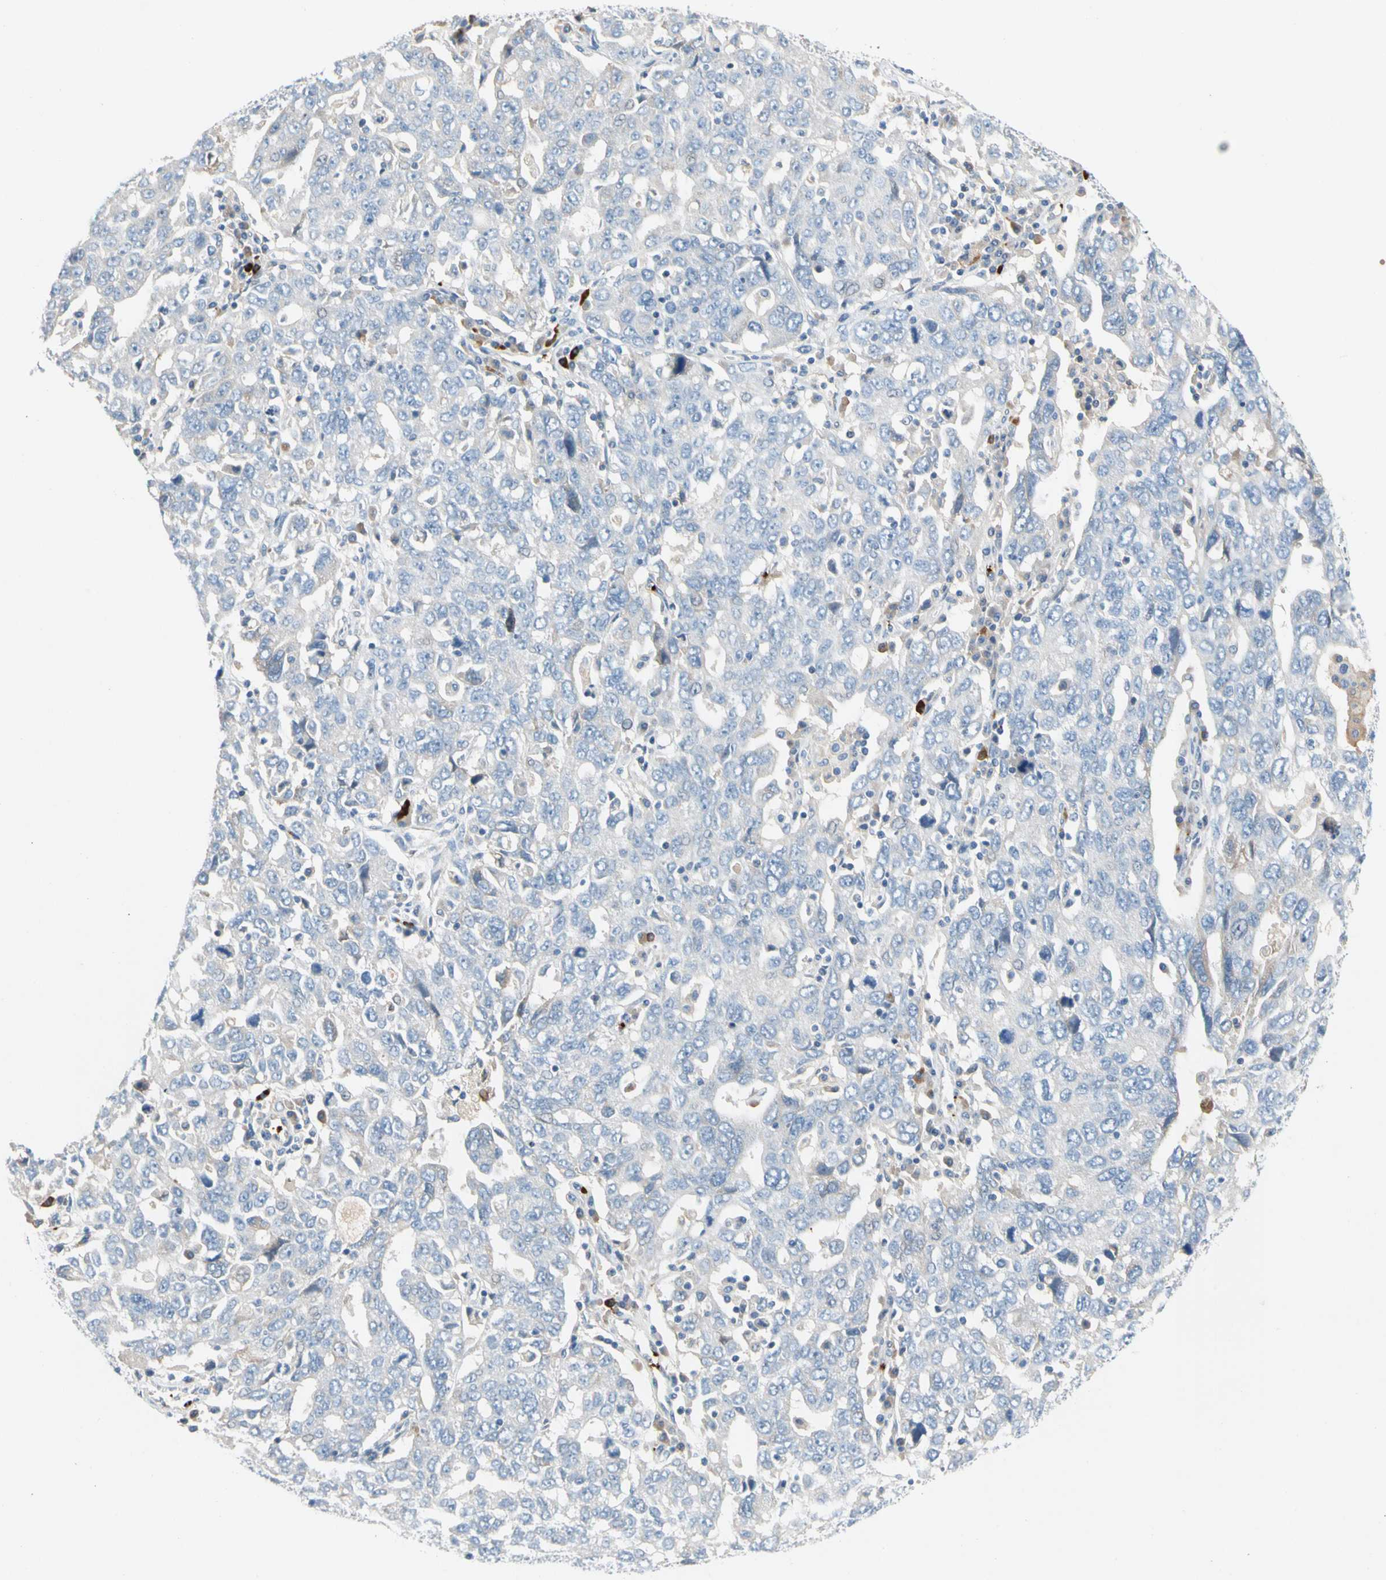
{"staining": {"intensity": "negative", "quantity": "none", "location": "none"}, "tissue": "ovarian cancer", "cell_type": "Tumor cells", "image_type": "cancer", "snomed": [{"axis": "morphology", "description": "Carcinoma, endometroid"}, {"axis": "topography", "description": "Ovary"}], "caption": "Immunohistochemistry (IHC) micrograph of human endometroid carcinoma (ovarian) stained for a protein (brown), which displays no staining in tumor cells.", "gene": "PPBP", "patient": {"sex": "female", "age": 62}}